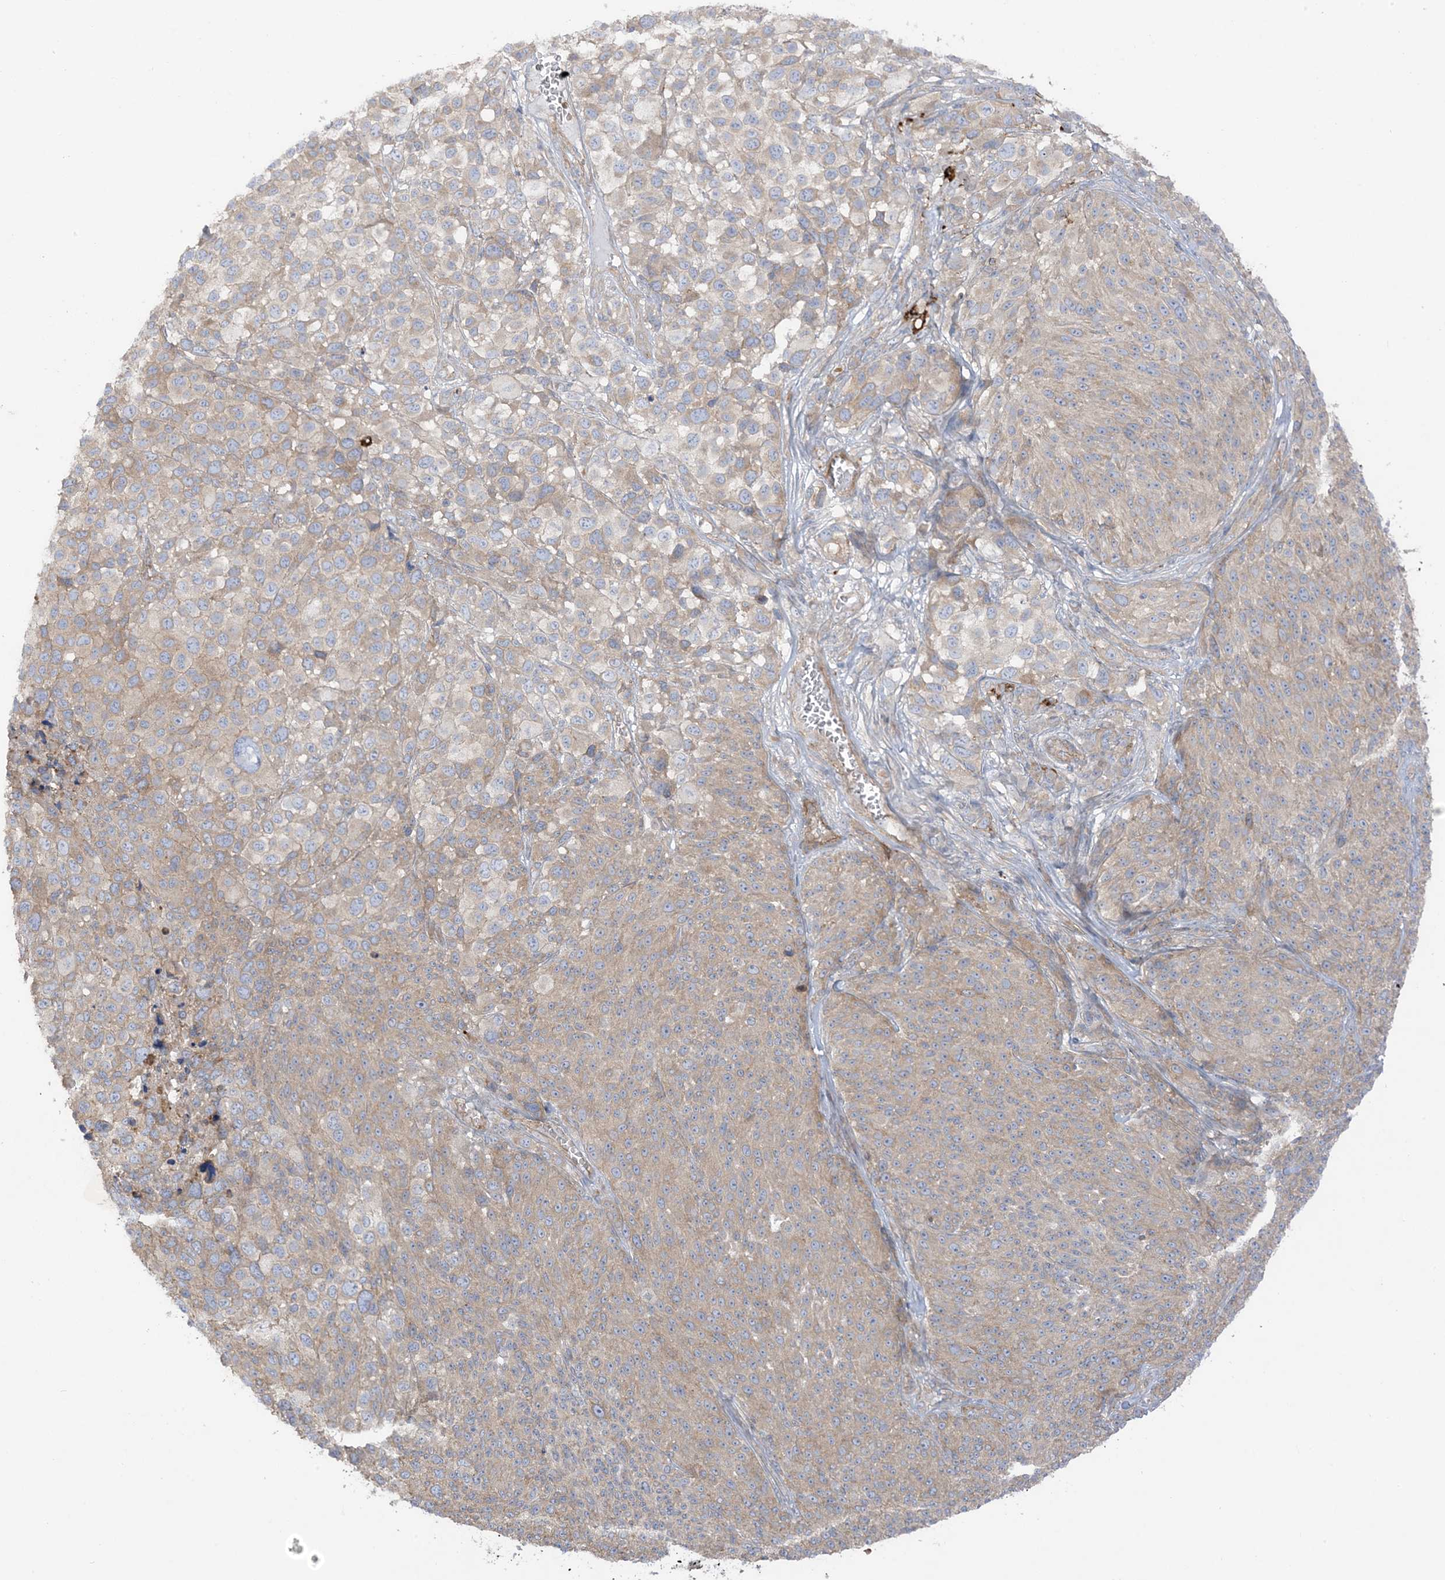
{"staining": {"intensity": "weak", "quantity": "25%-75%", "location": "cytoplasmic/membranous"}, "tissue": "melanoma", "cell_type": "Tumor cells", "image_type": "cancer", "snomed": [{"axis": "morphology", "description": "Malignant melanoma, NOS"}, {"axis": "topography", "description": "Skin of trunk"}], "caption": "A photomicrograph of human melanoma stained for a protein exhibits weak cytoplasmic/membranous brown staining in tumor cells.", "gene": "ICMT", "patient": {"sex": "male", "age": 71}}